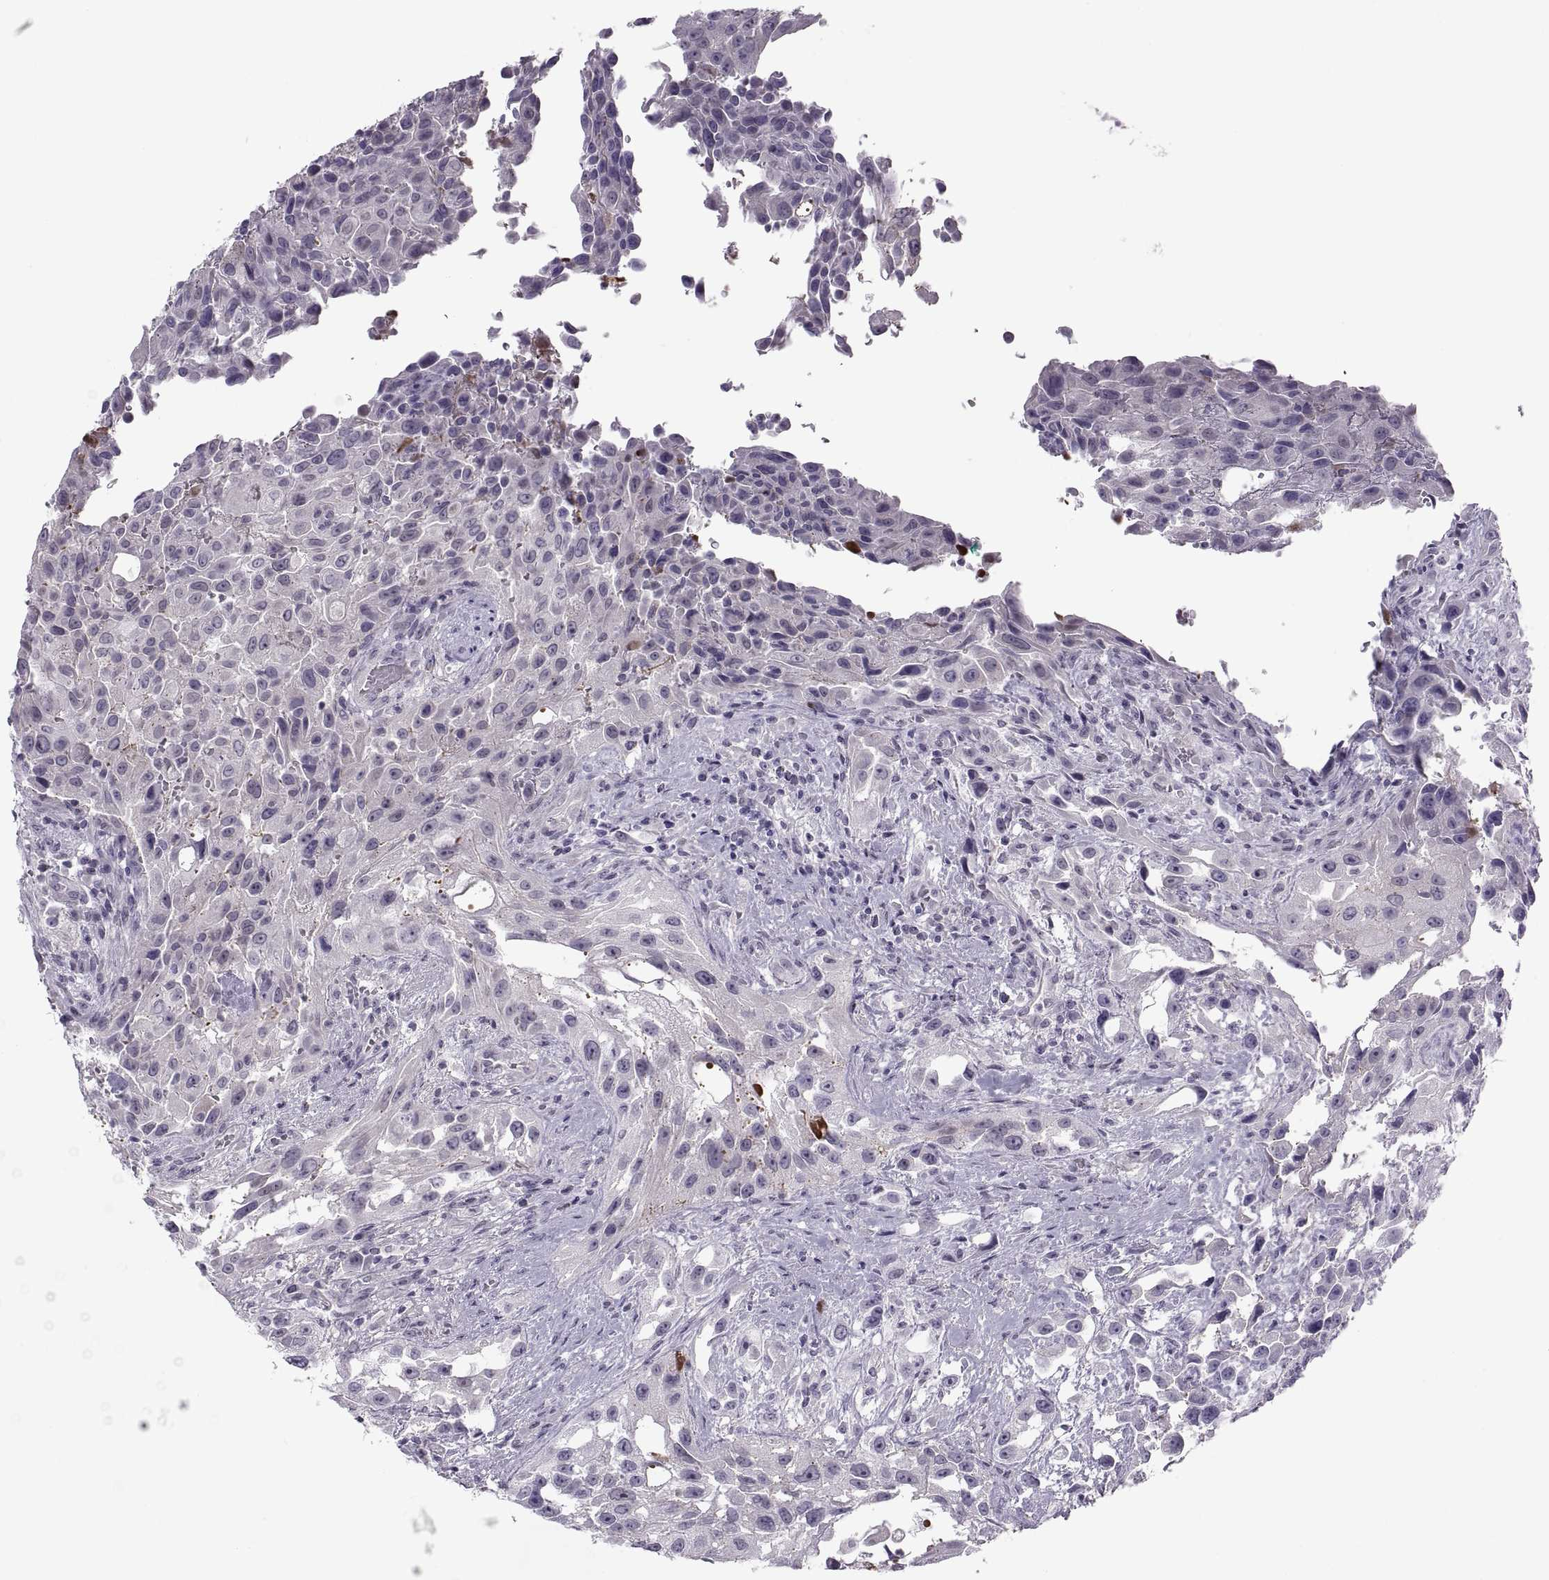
{"staining": {"intensity": "negative", "quantity": "none", "location": "none"}, "tissue": "urothelial cancer", "cell_type": "Tumor cells", "image_type": "cancer", "snomed": [{"axis": "morphology", "description": "Urothelial carcinoma, High grade"}, {"axis": "topography", "description": "Urinary bladder"}], "caption": "Immunohistochemical staining of urothelial cancer displays no significant positivity in tumor cells. The staining was performed using DAB (3,3'-diaminobenzidine) to visualize the protein expression in brown, while the nuclei were stained in blue with hematoxylin (Magnification: 20x).", "gene": "C3orf22", "patient": {"sex": "male", "age": 79}}